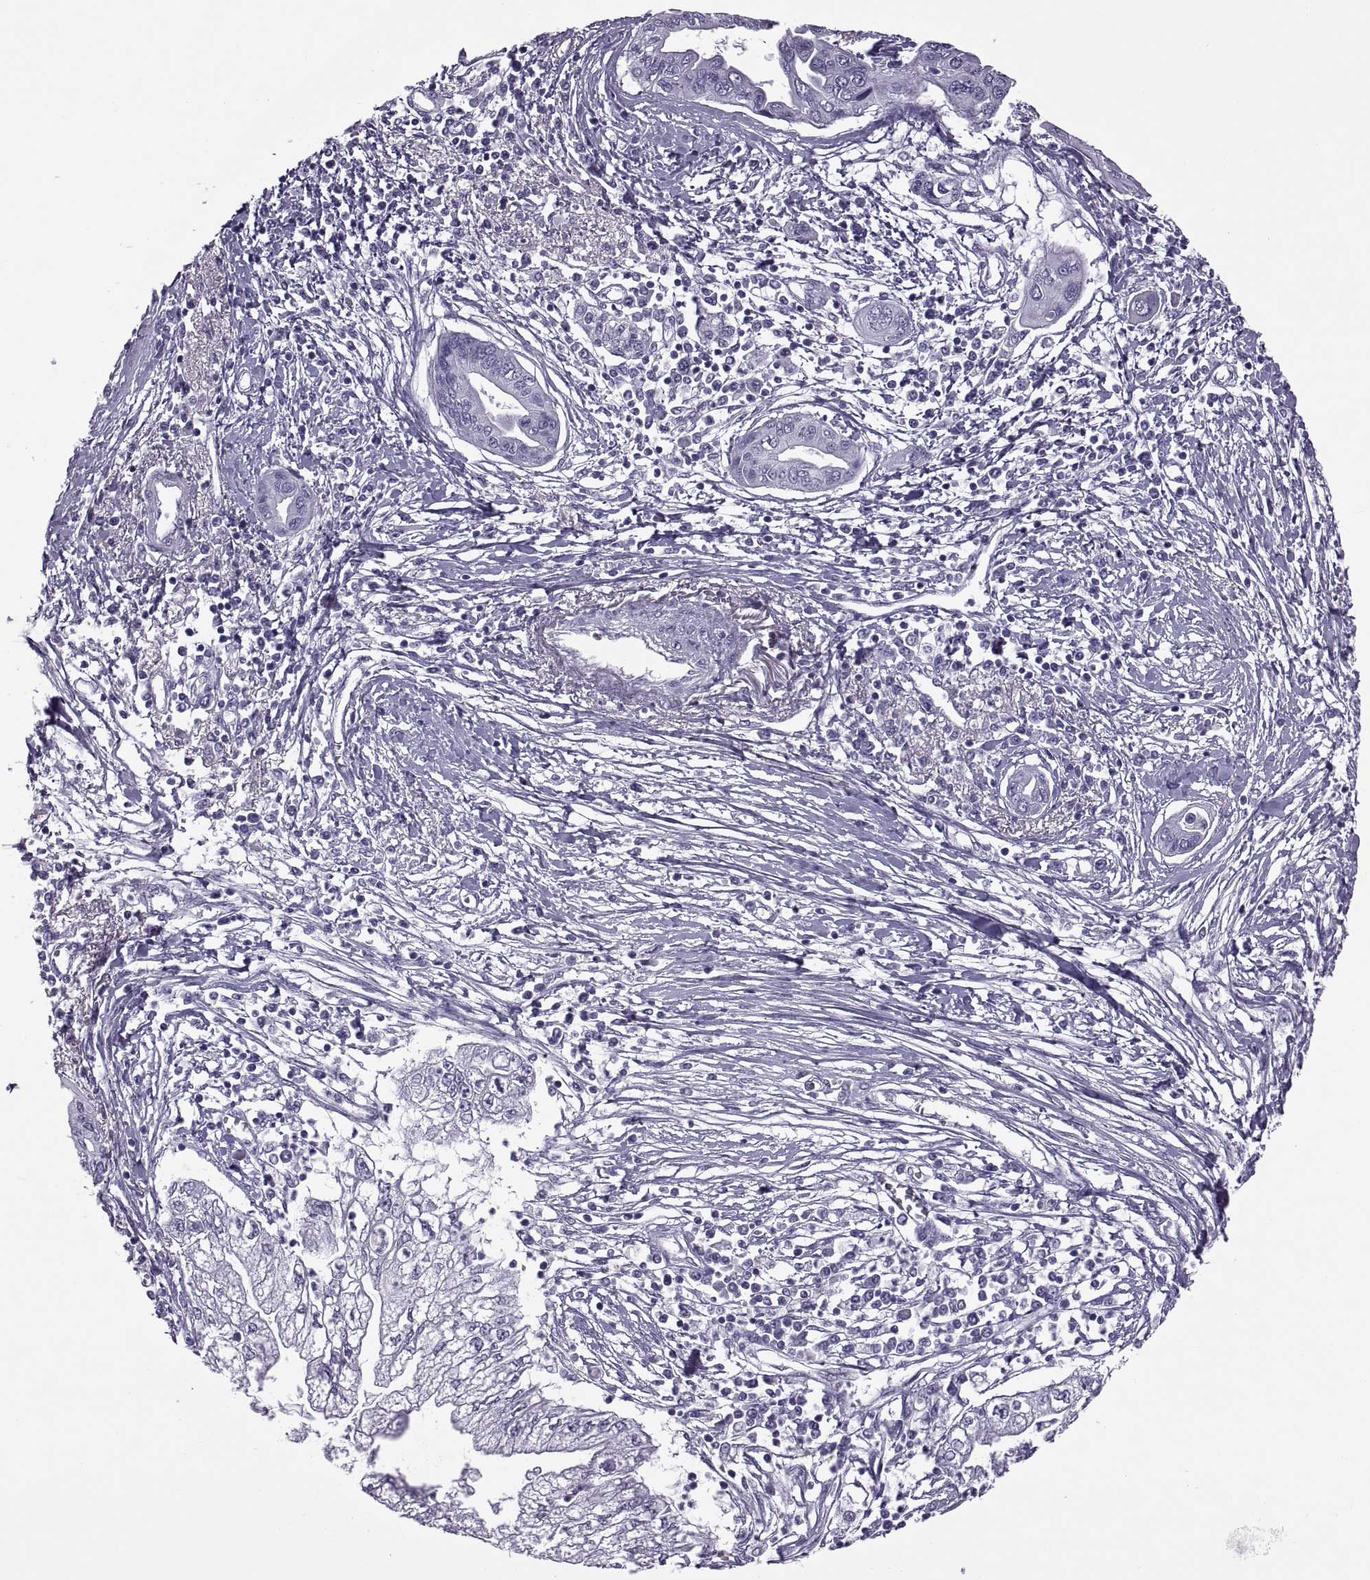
{"staining": {"intensity": "negative", "quantity": "none", "location": "none"}, "tissue": "pancreatic cancer", "cell_type": "Tumor cells", "image_type": "cancer", "snomed": [{"axis": "morphology", "description": "Adenocarcinoma, NOS"}, {"axis": "topography", "description": "Pancreas"}], "caption": "This micrograph is of pancreatic cancer (adenocarcinoma) stained with IHC to label a protein in brown with the nuclei are counter-stained blue. There is no staining in tumor cells.", "gene": "FAM24A", "patient": {"sex": "male", "age": 70}}